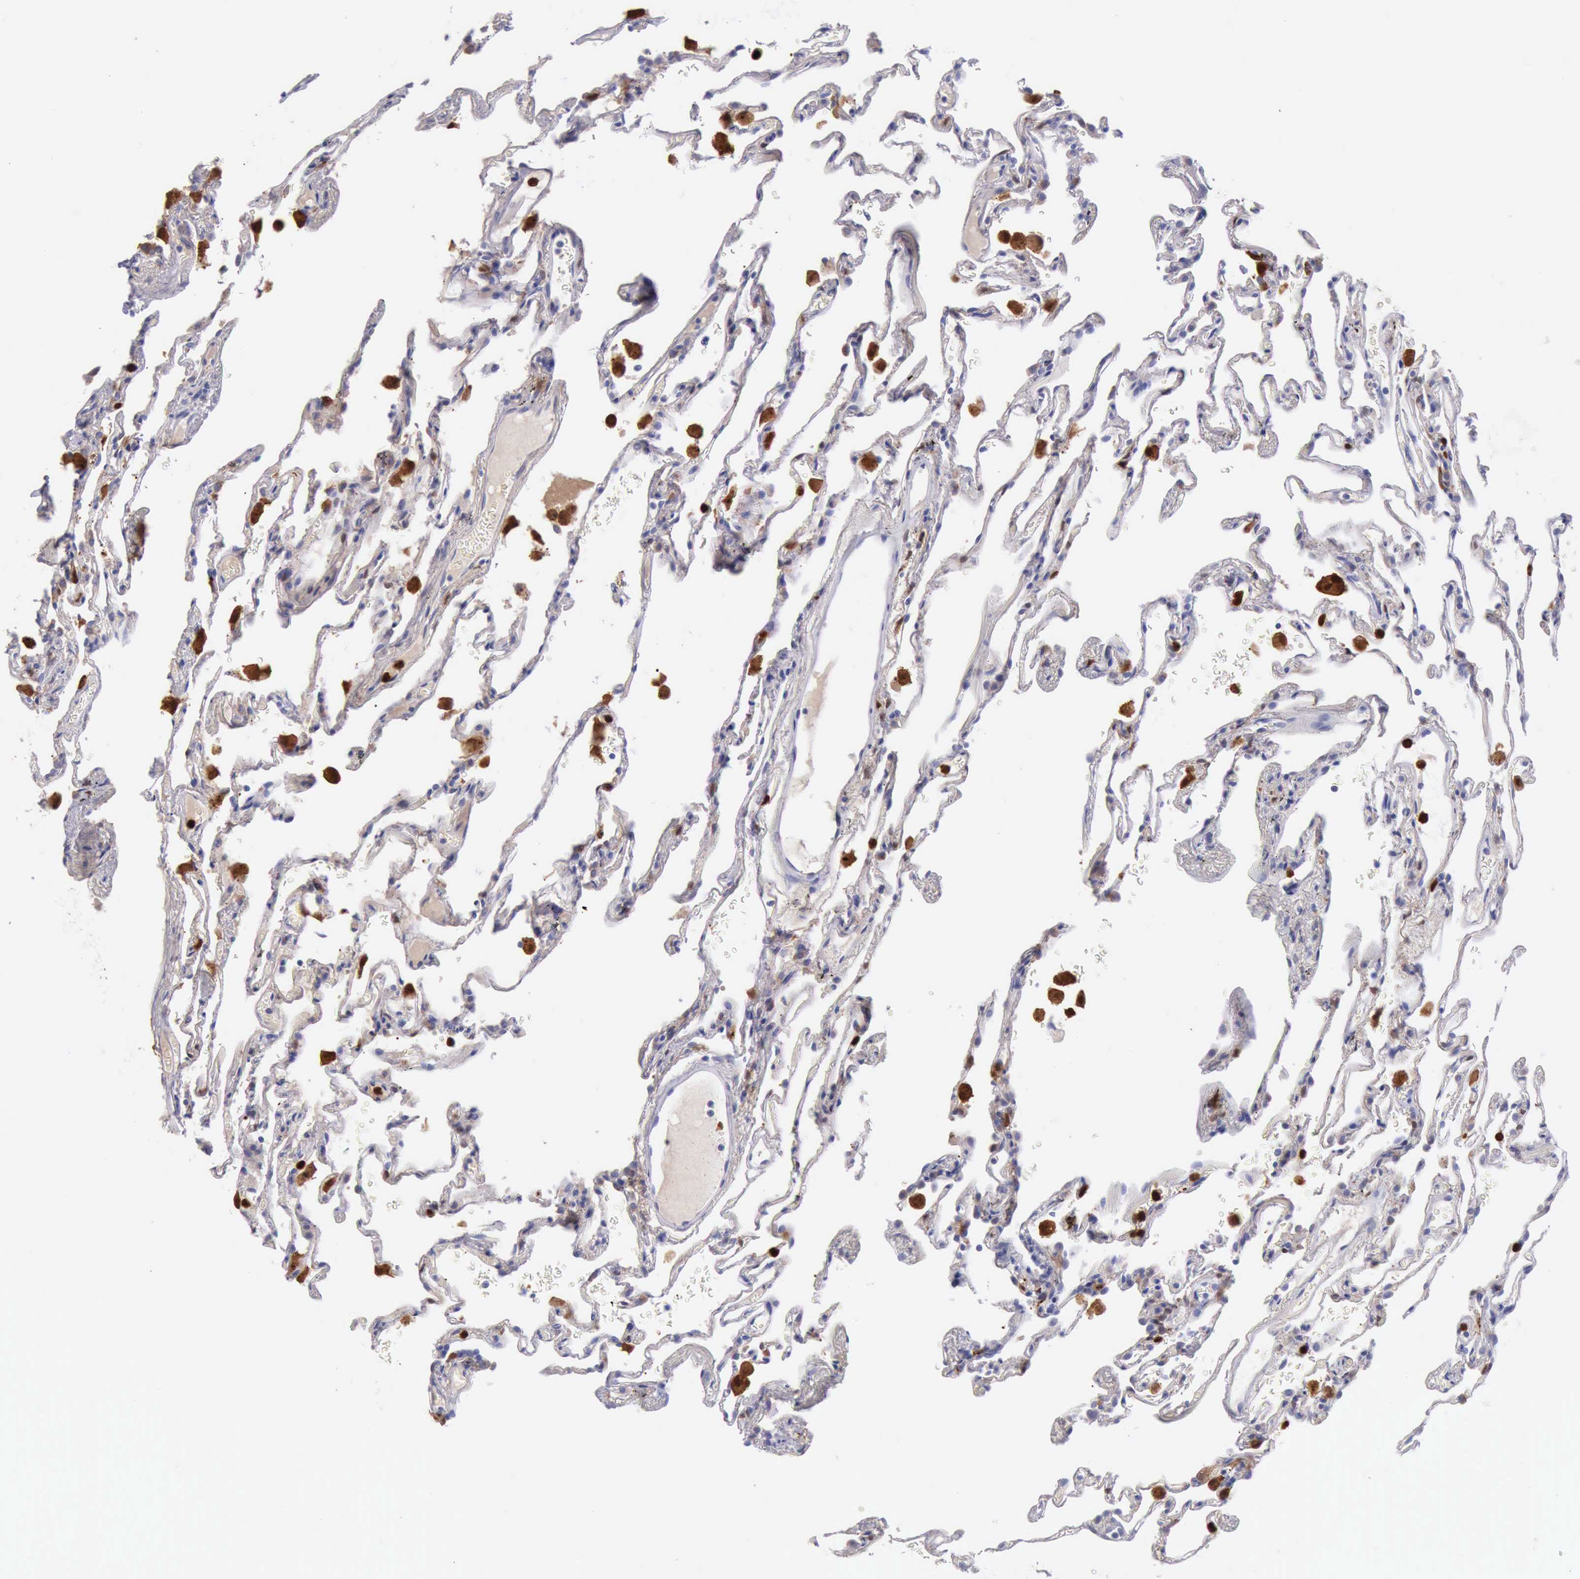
{"staining": {"intensity": "negative", "quantity": "none", "location": "none"}, "tissue": "lung", "cell_type": "Alveolar cells", "image_type": "normal", "snomed": [{"axis": "morphology", "description": "Normal tissue, NOS"}, {"axis": "morphology", "description": "Inflammation, NOS"}, {"axis": "topography", "description": "Lung"}], "caption": "Human lung stained for a protein using immunohistochemistry shows no positivity in alveolar cells.", "gene": "CSTA", "patient": {"sex": "male", "age": 69}}